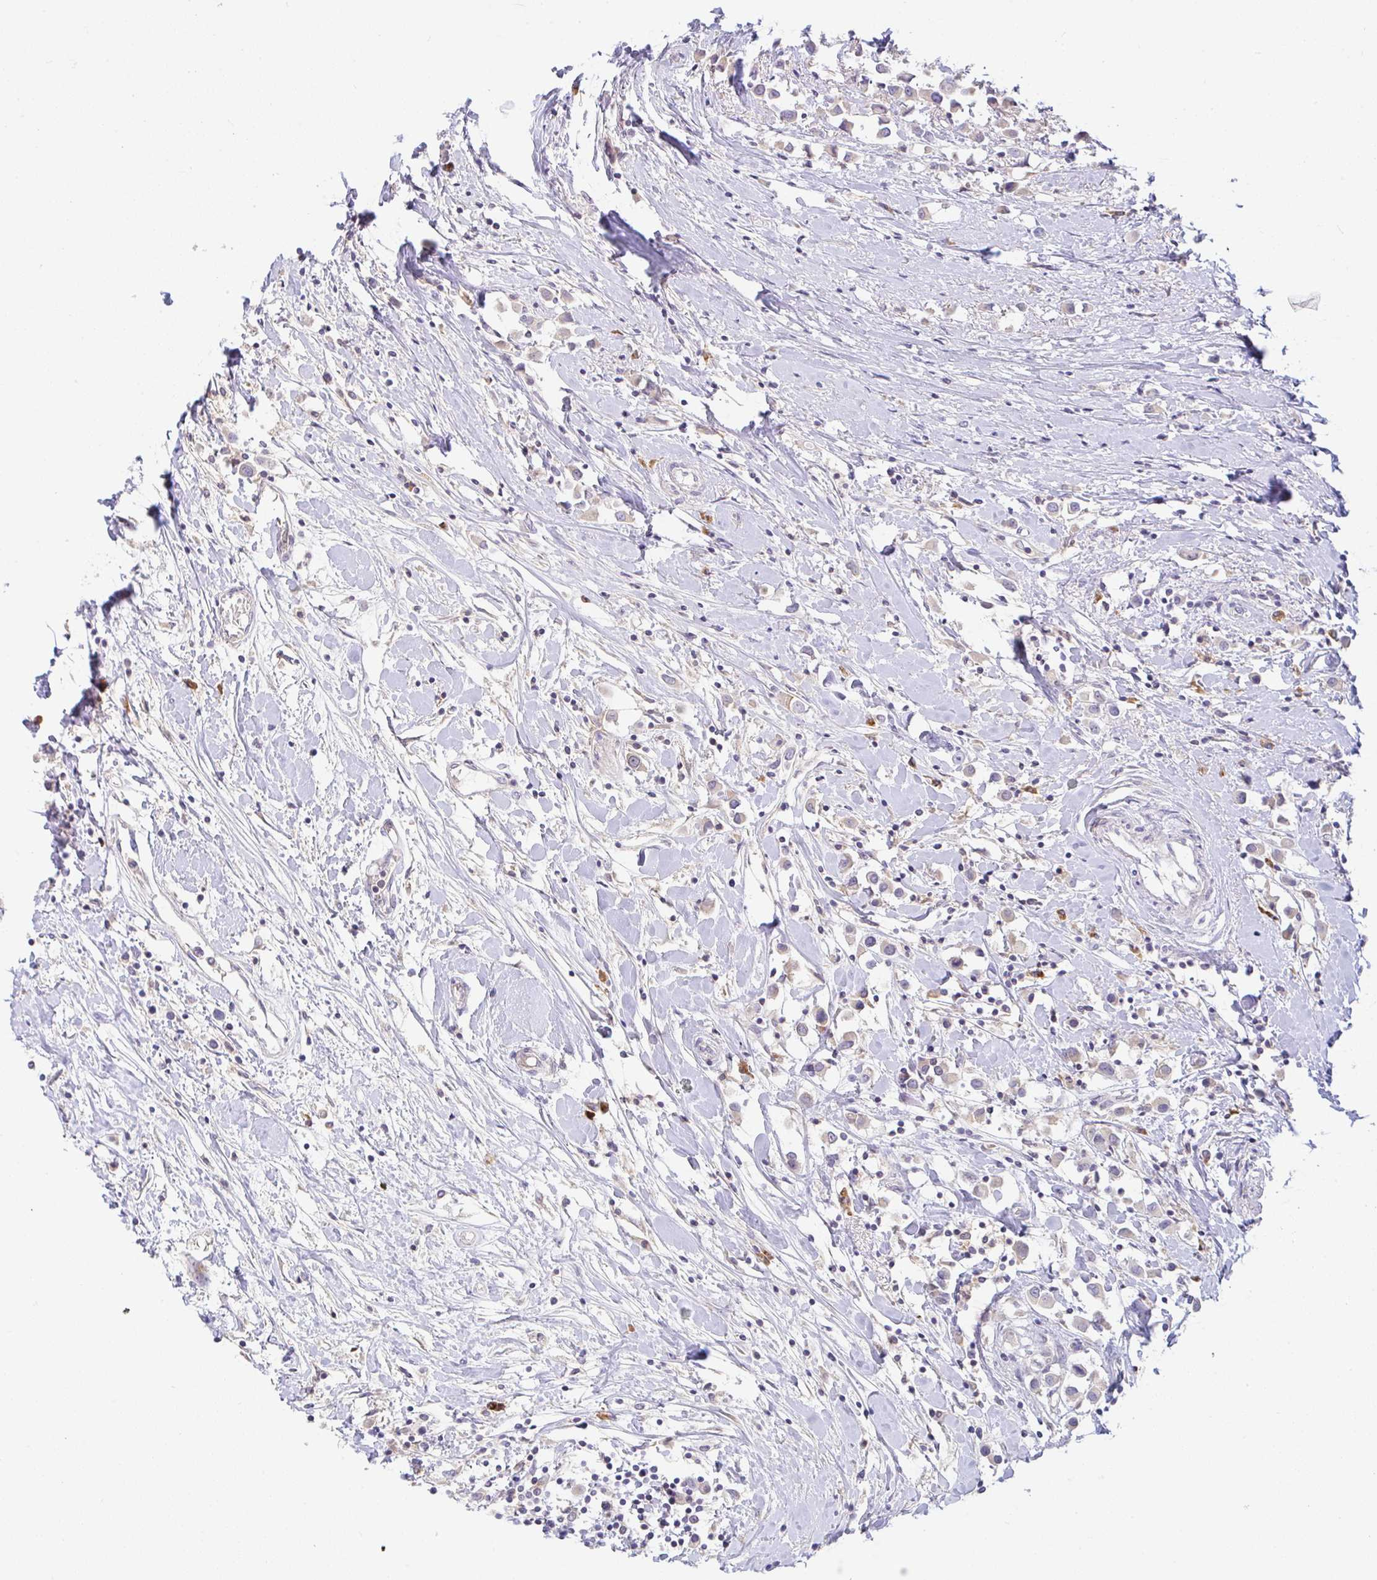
{"staining": {"intensity": "negative", "quantity": "none", "location": "none"}, "tissue": "breast cancer", "cell_type": "Tumor cells", "image_type": "cancer", "snomed": [{"axis": "morphology", "description": "Duct carcinoma"}, {"axis": "topography", "description": "Breast"}], "caption": "A high-resolution photomicrograph shows immunohistochemistry staining of infiltrating ductal carcinoma (breast), which demonstrates no significant expression in tumor cells. (DAB (3,3'-diaminobenzidine) immunohistochemistry with hematoxylin counter stain).", "gene": "DERL2", "patient": {"sex": "female", "age": 61}}